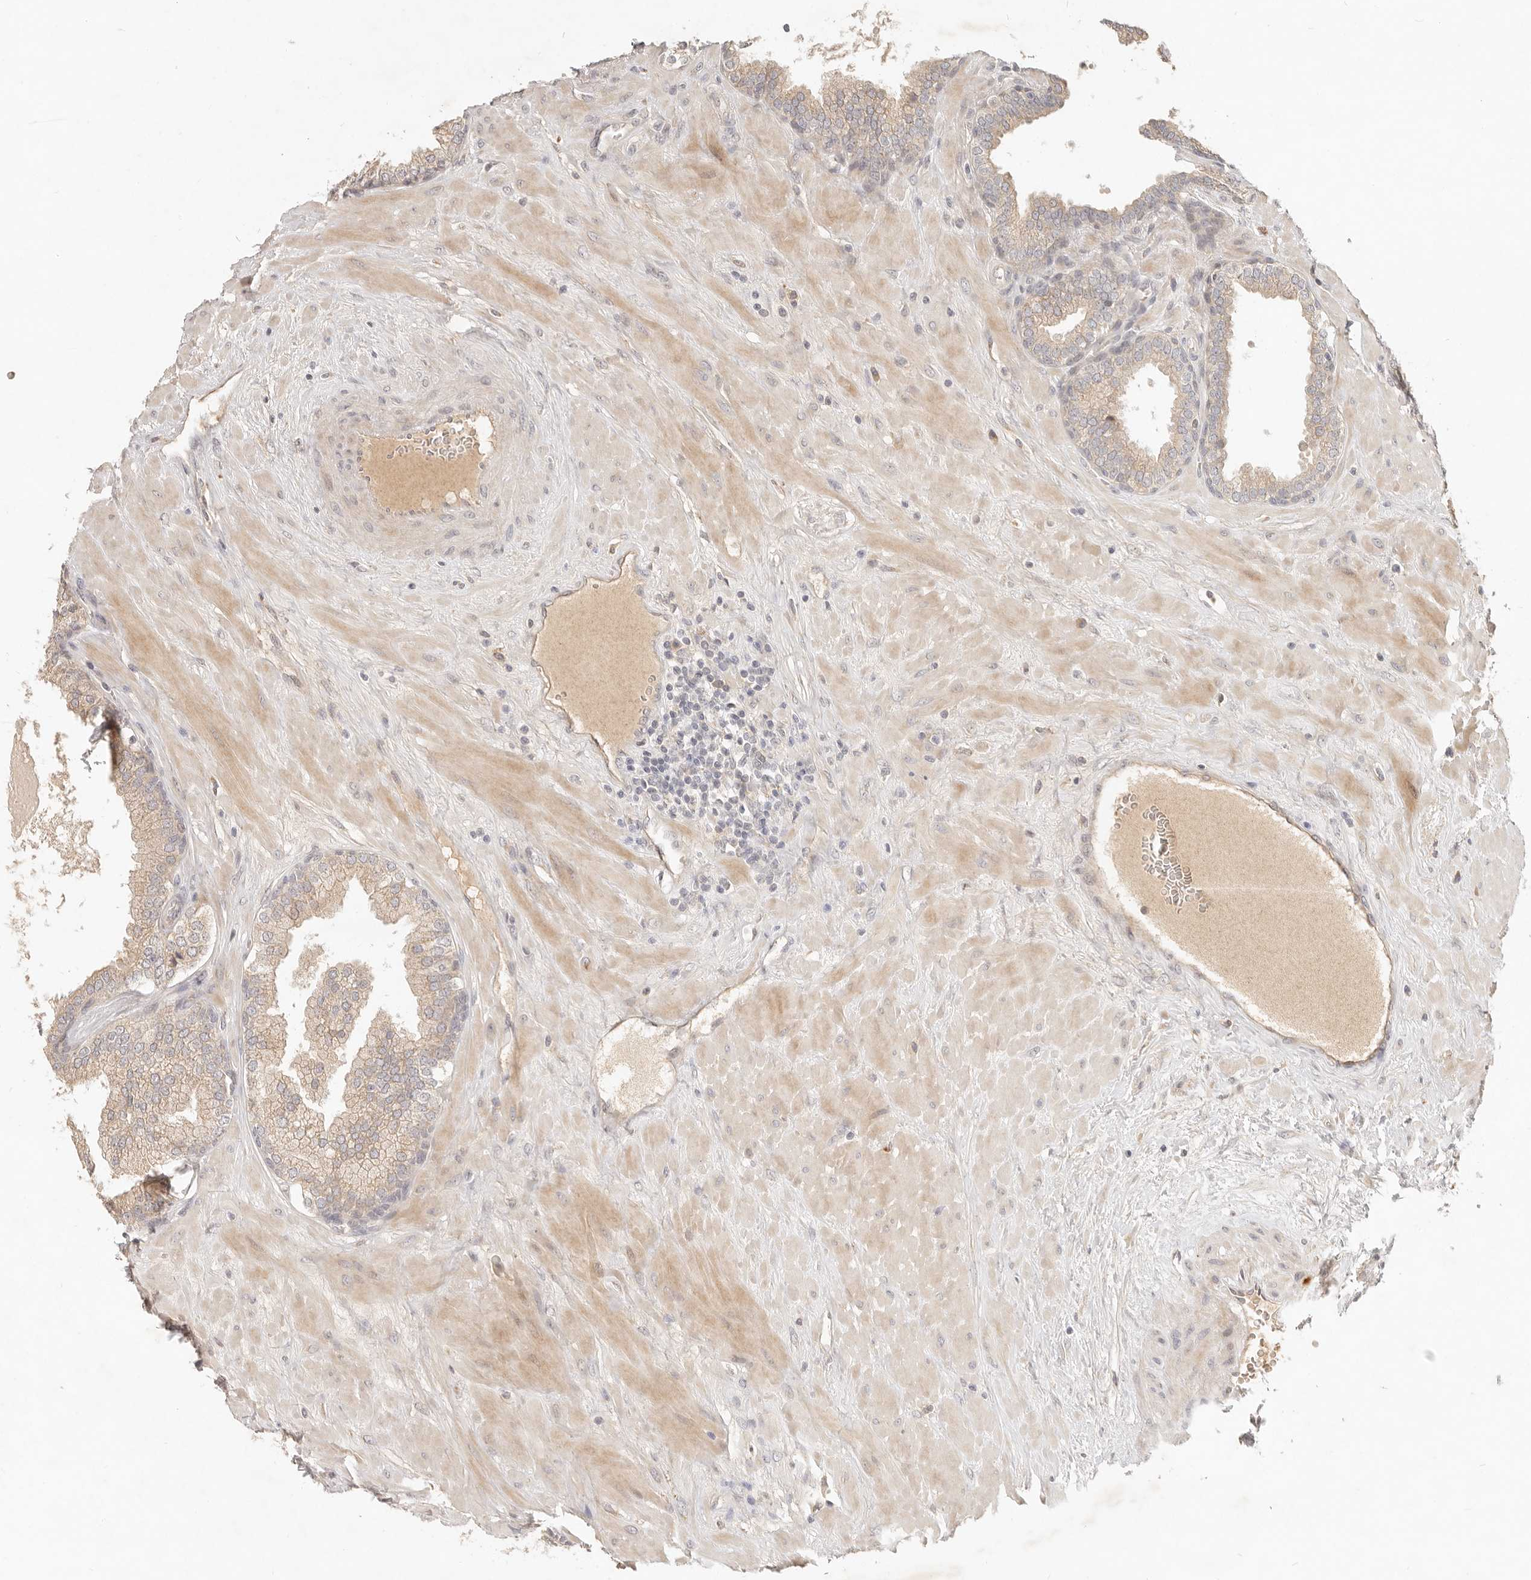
{"staining": {"intensity": "weak", "quantity": "25%-75%", "location": "cytoplasmic/membranous"}, "tissue": "prostate", "cell_type": "Glandular cells", "image_type": "normal", "snomed": [{"axis": "morphology", "description": "Normal tissue, NOS"}, {"axis": "topography", "description": "Prostate"}], "caption": "Immunohistochemistry micrograph of normal human prostate stained for a protein (brown), which demonstrates low levels of weak cytoplasmic/membranous expression in about 25%-75% of glandular cells.", "gene": "UBXN11", "patient": {"sex": "male", "age": 51}}